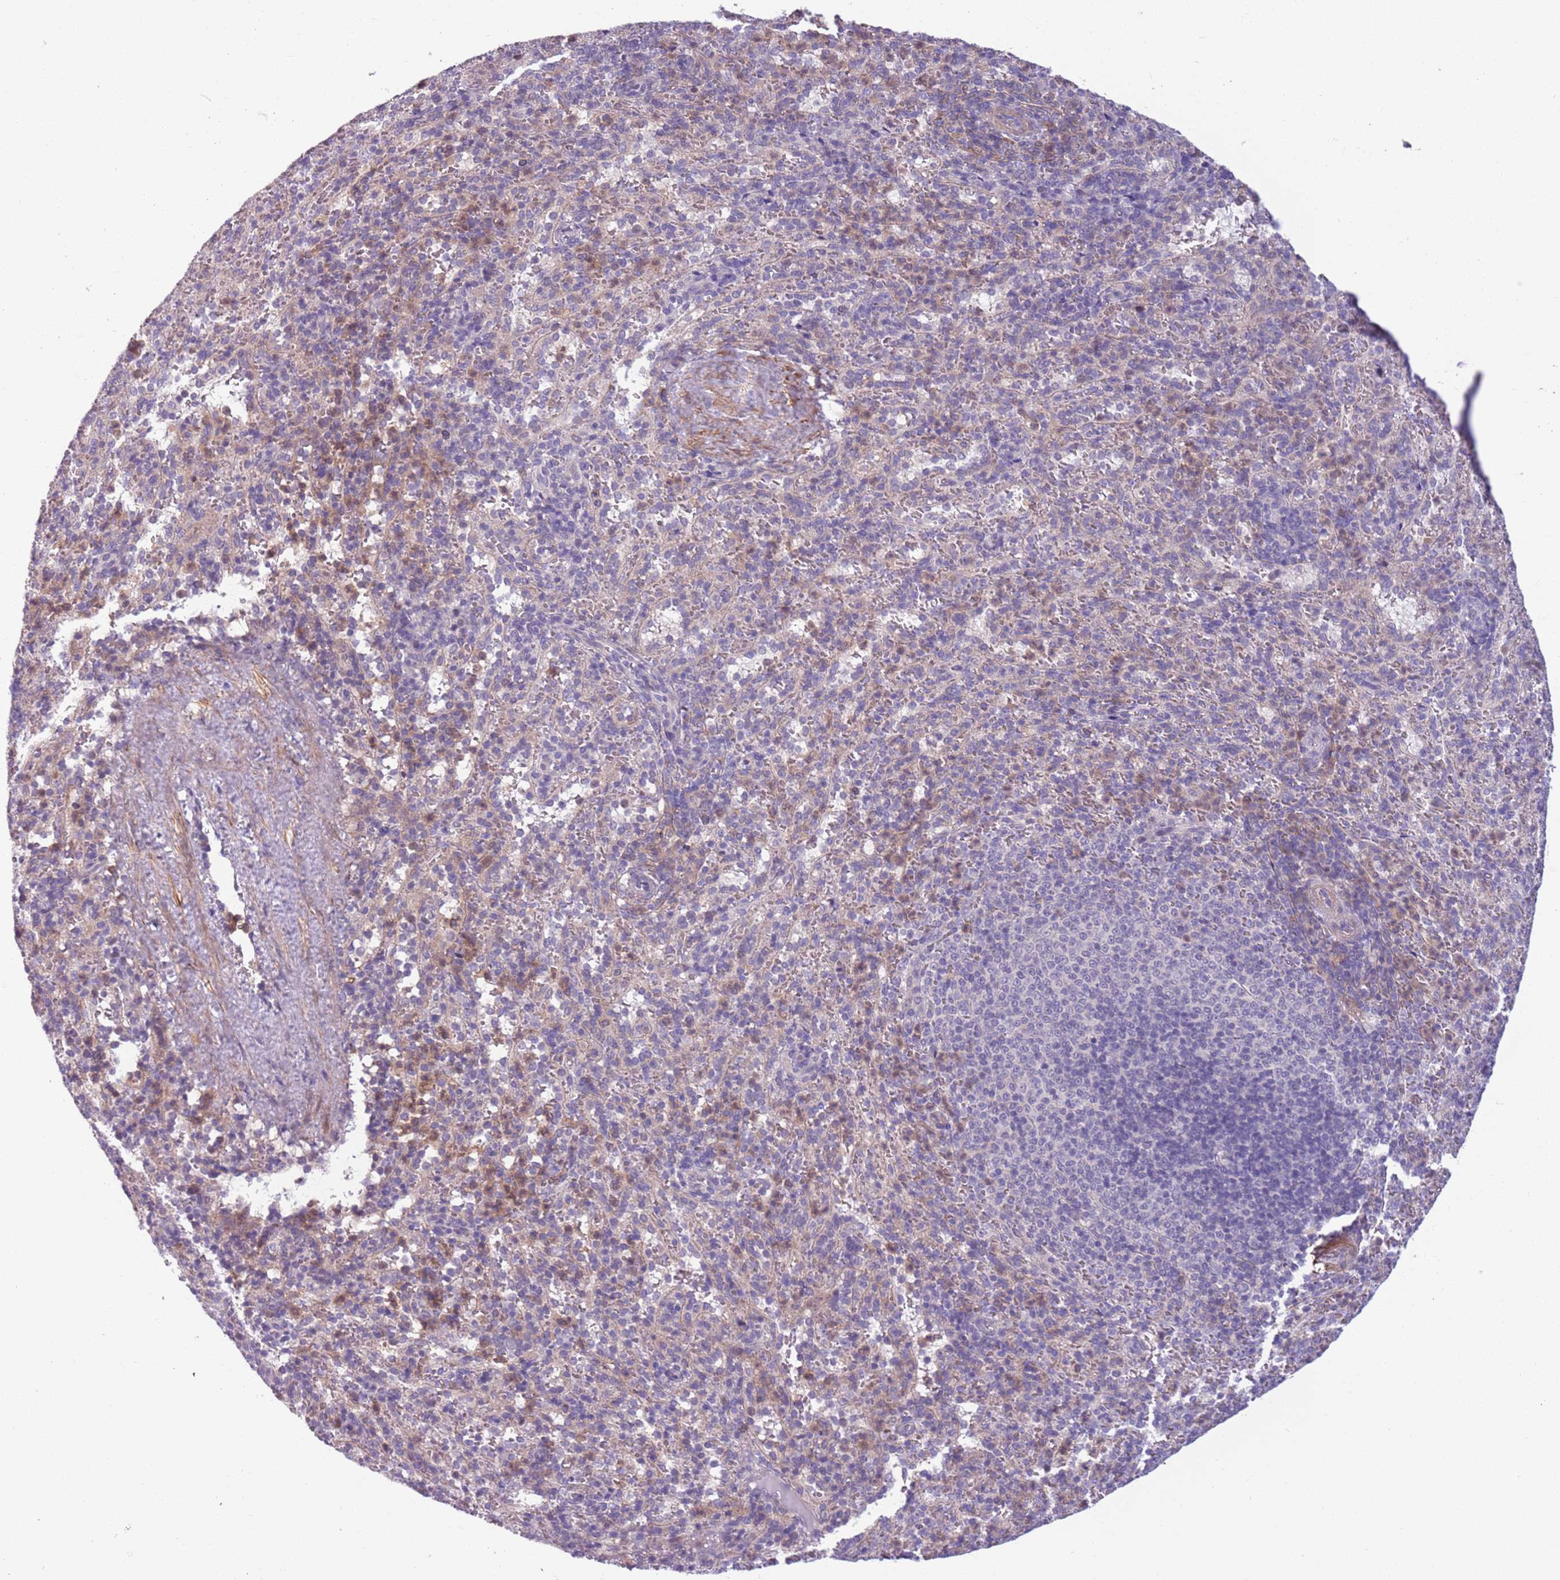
{"staining": {"intensity": "moderate", "quantity": "<25%", "location": "cytoplasmic/membranous"}, "tissue": "spleen", "cell_type": "Cells in red pulp", "image_type": "normal", "snomed": [{"axis": "morphology", "description": "Normal tissue, NOS"}, {"axis": "topography", "description": "Spleen"}], "caption": "High-power microscopy captured an immunohistochemistry (IHC) micrograph of unremarkable spleen, revealing moderate cytoplasmic/membranous positivity in approximately <25% of cells in red pulp. The protein of interest is shown in brown color, while the nuclei are stained blue.", "gene": "JAML", "patient": {"sex": "female", "age": 21}}